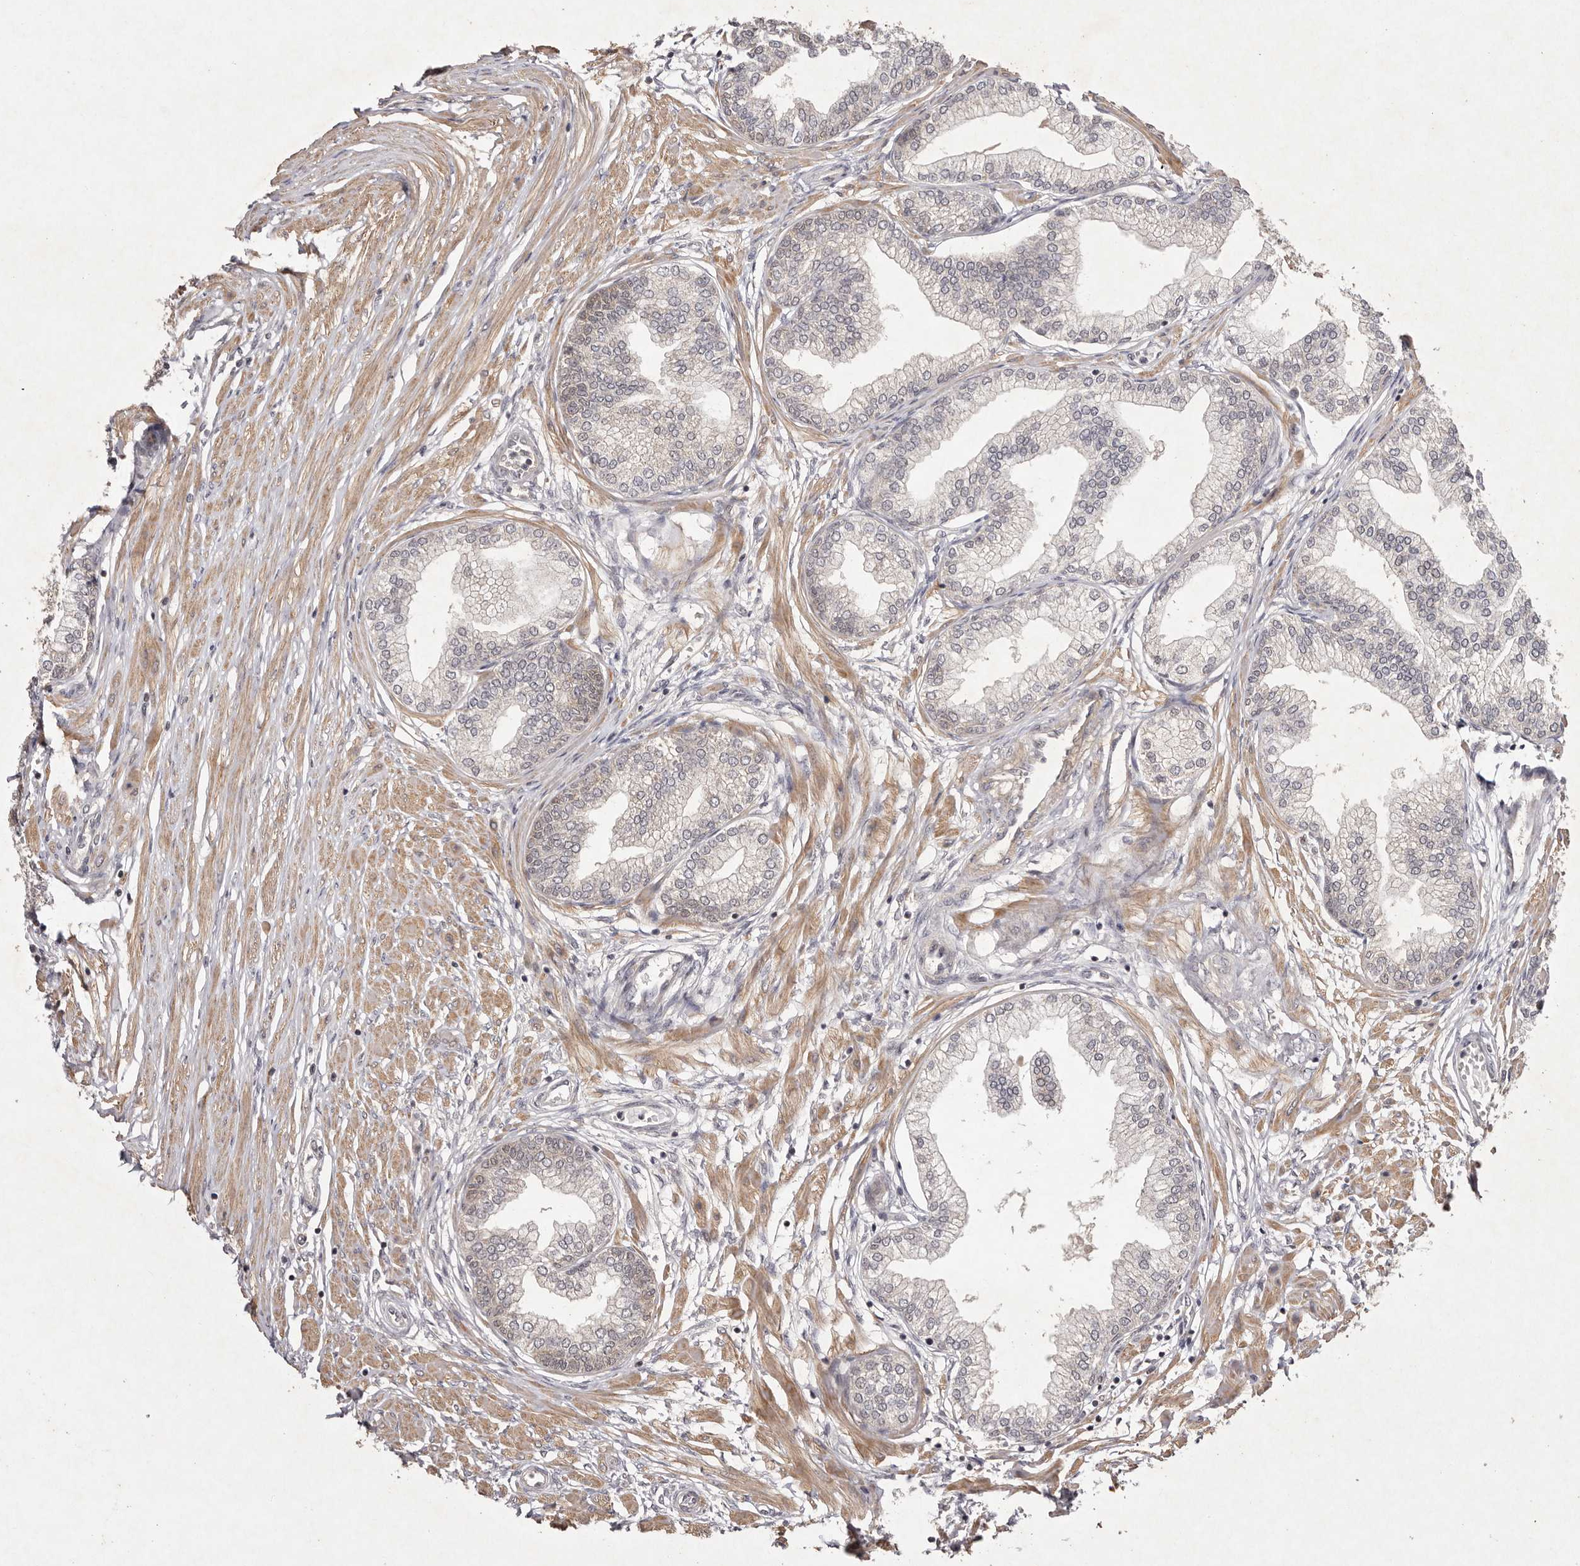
{"staining": {"intensity": "weak", "quantity": "25%-75%", "location": "cytoplasmic/membranous,nuclear"}, "tissue": "prostate", "cell_type": "Glandular cells", "image_type": "normal", "snomed": [{"axis": "morphology", "description": "Normal tissue, NOS"}, {"axis": "morphology", "description": "Urothelial carcinoma, Low grade"}, {"axis": "topography", "description": "Urinary bladder"}, {"axis": "topography", "description": "Prostate"}], "caption": "Protein staining shows weak cytoplasmic/membranous,nuclear staining in approximately 25%-75% of glandular cells in benign prostate.", "gene": "BUD31", "patient": {"sex": "male", "age": 60}}